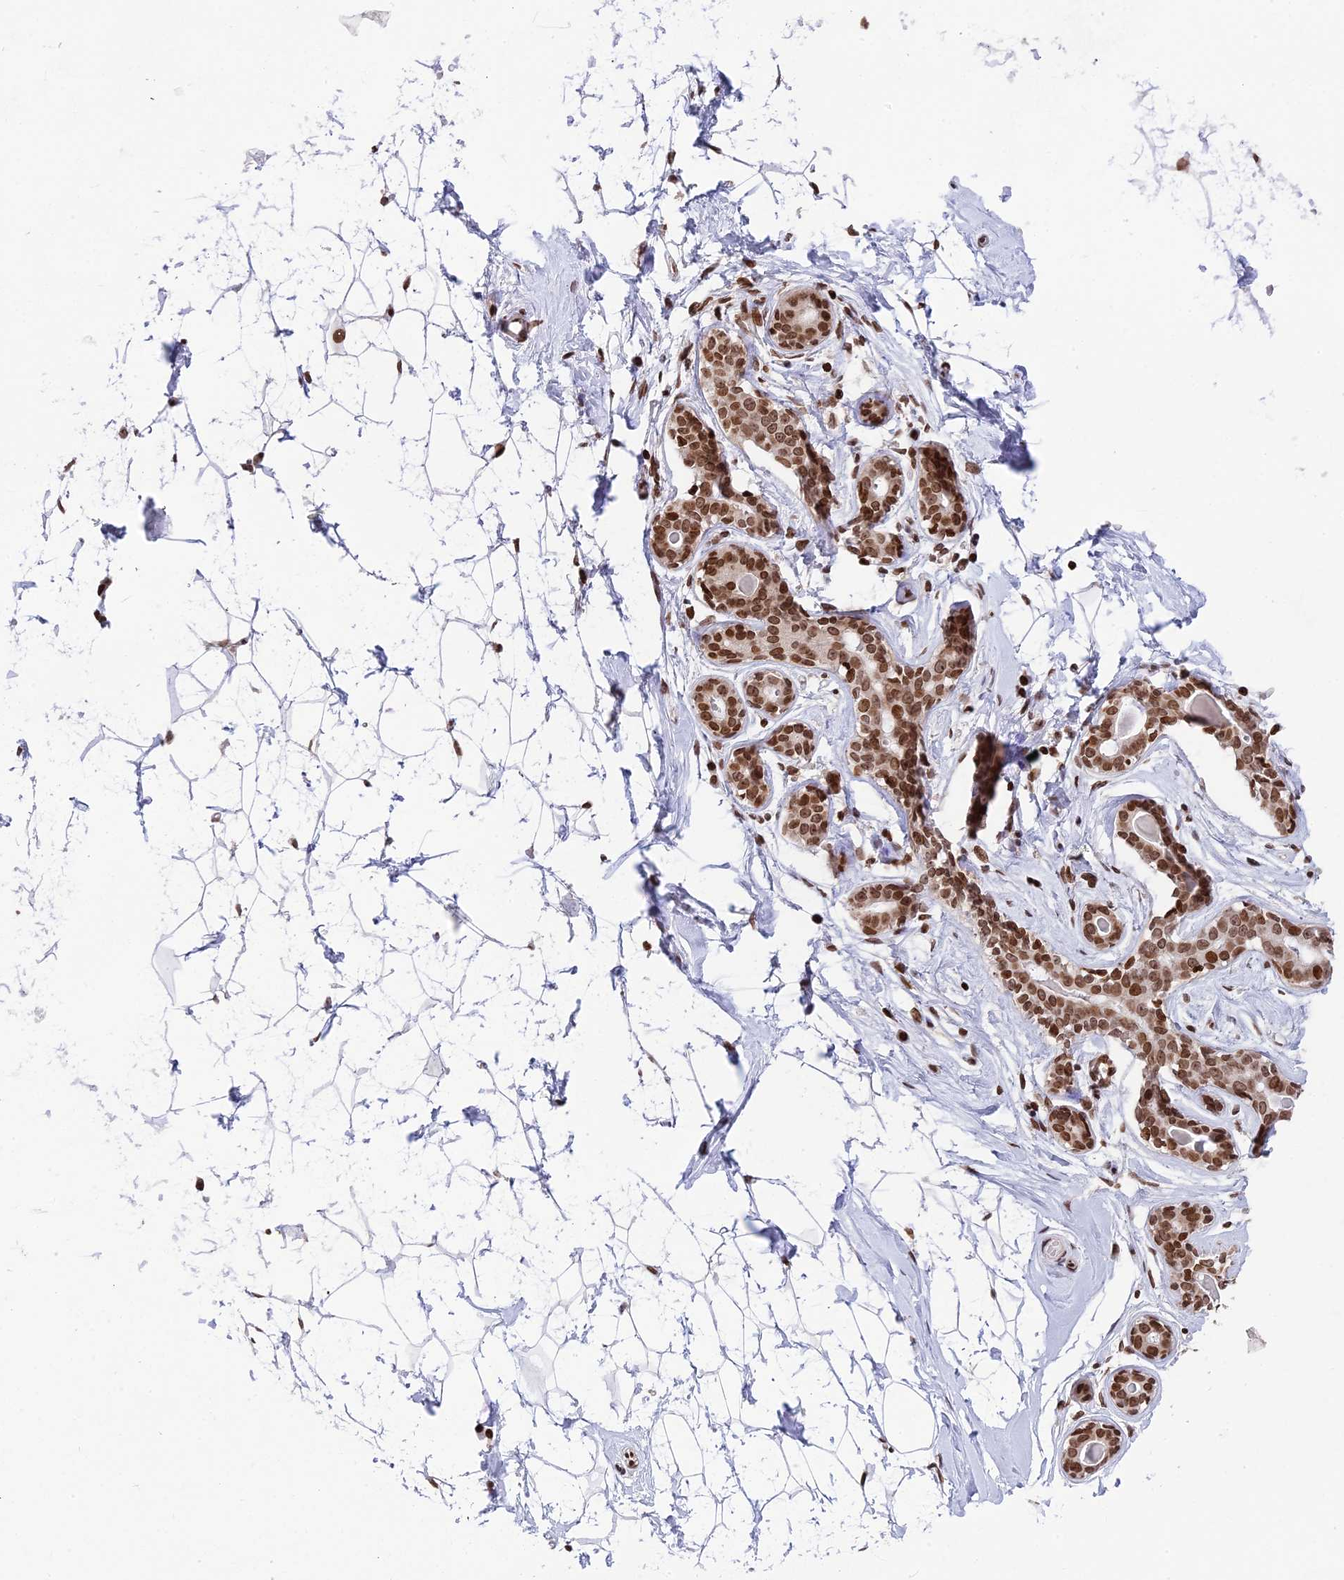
{"staining": {"intensity": "strong", "quantity": ">75%", "location": "nuclear"}, "tissue": "breast", "cell_type": "Adipocytes", "image_type": "normal", "snomed": [{"axis": "morphology", "description": "Normal tissue, NOS"}, {"axis": "morphology", "description": "Adenoma, NOS"}, {"axis": "topography", "description": "Breast"}], "caption": "Immunohistochemistry (DAB (3,3'-diaminobenzidine)) staining of benign breast exhibits strong nuclear protein expression in about >75% of adipocytes. The protein is shown in brown color, while the nuclei are stained blue.", "gene": "TET2", "patient": {"sex": "female", "age": 23}}